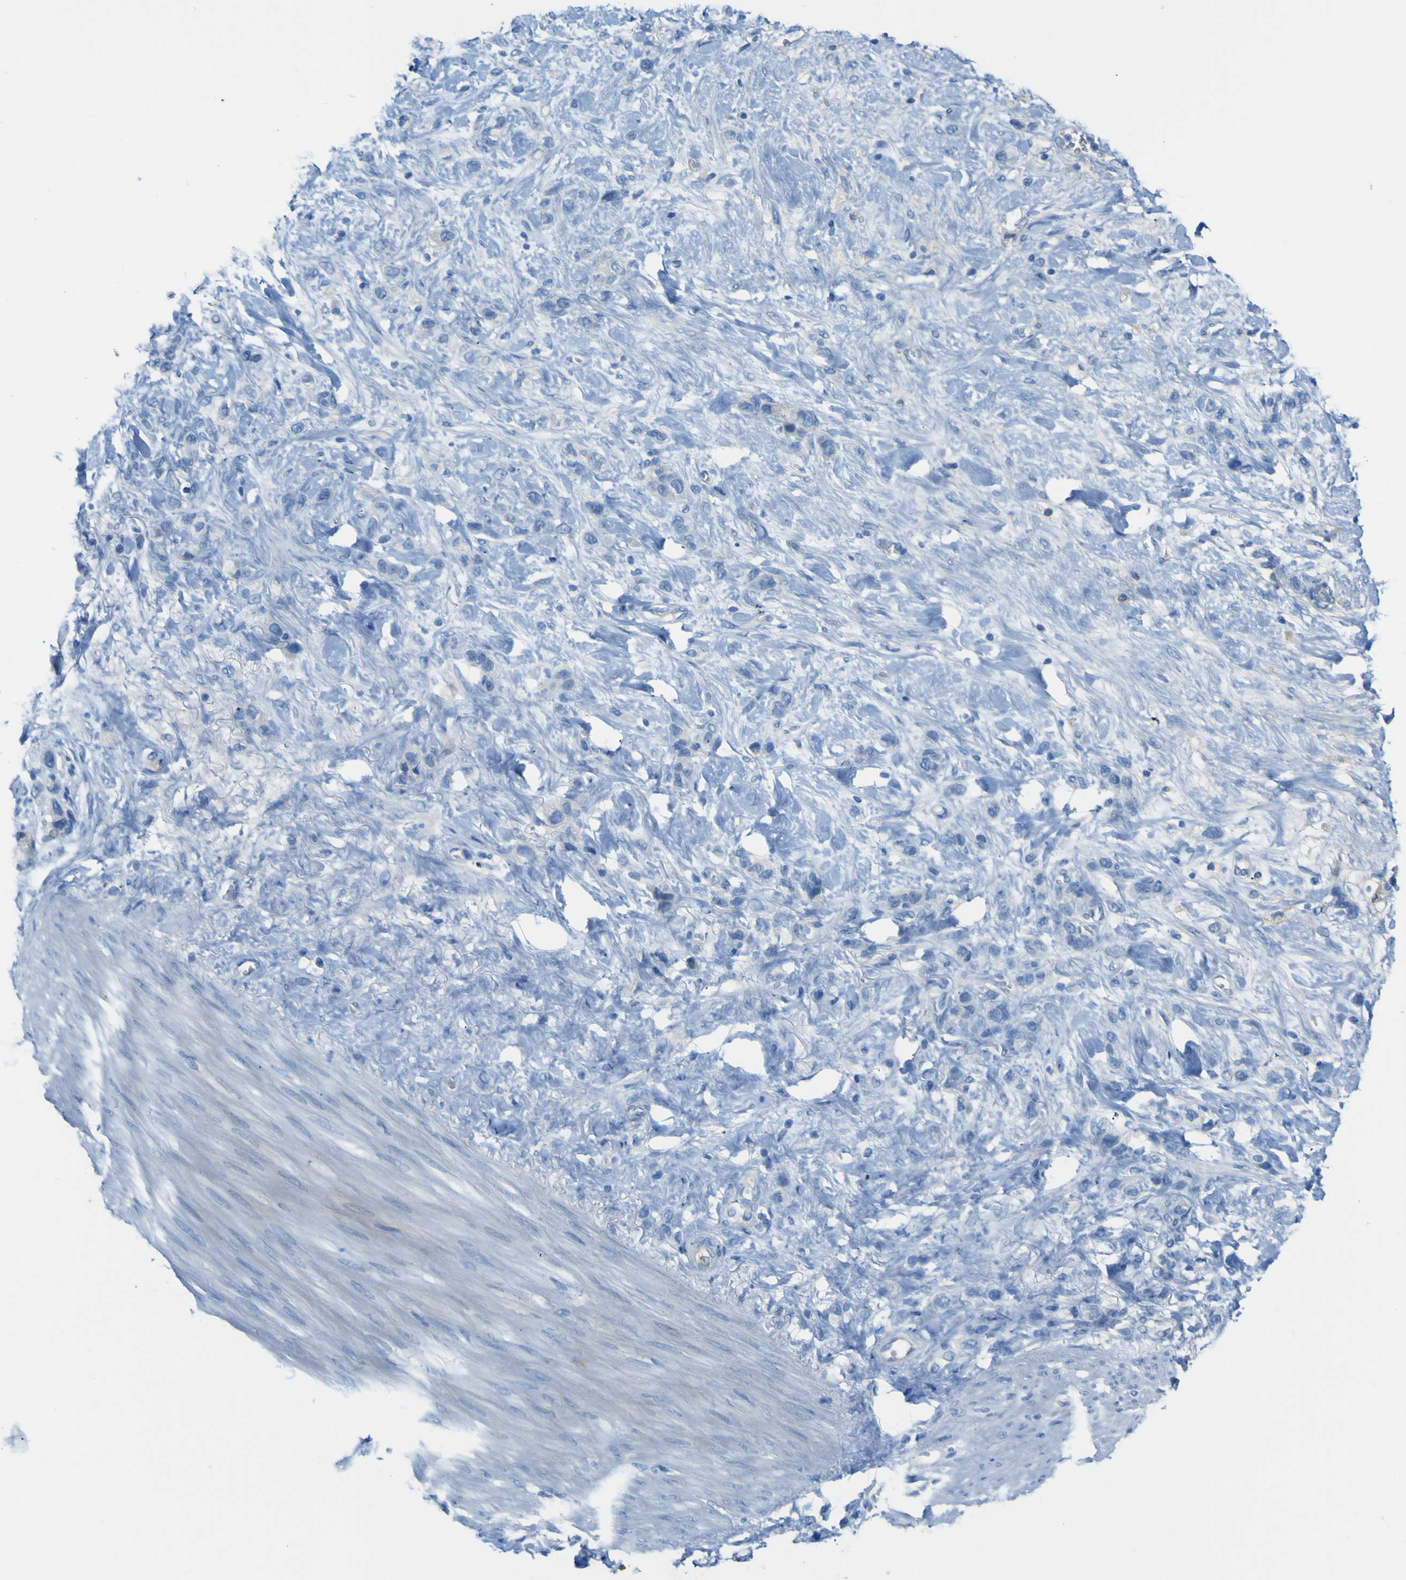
{"staining": {"intensity": "negative", "quantity": "none", "location": "none"}, "tissue": "stomach cancer", "cell_type": "Tumor cells", "image_type": "cancer", "snomed": [{"axis": "morphology", "description": "Adenocarcinoma, NOS"}, {"axis": "morphology", "description": "Adenocarcinoma, High grade"}, {"axis": "topography", "description": "Stomach, upper"}, {"axis": "topography", "description": "Stomach, lower"}], "caption": "This histopathology image is of stomach cancer (adenocarcinoma) stained with immunohistochemistry (IHC) to label a protein in brown with the nuclei are counter-stained blue. There is no positivity in tumor cells. (Stains: DAB IHC with hematoxylin counter stain, Microscopy: brightfield microscopy at high magnification).", "gene": "ADGRA2", "patient": {"sex": "female", "age": 65}}